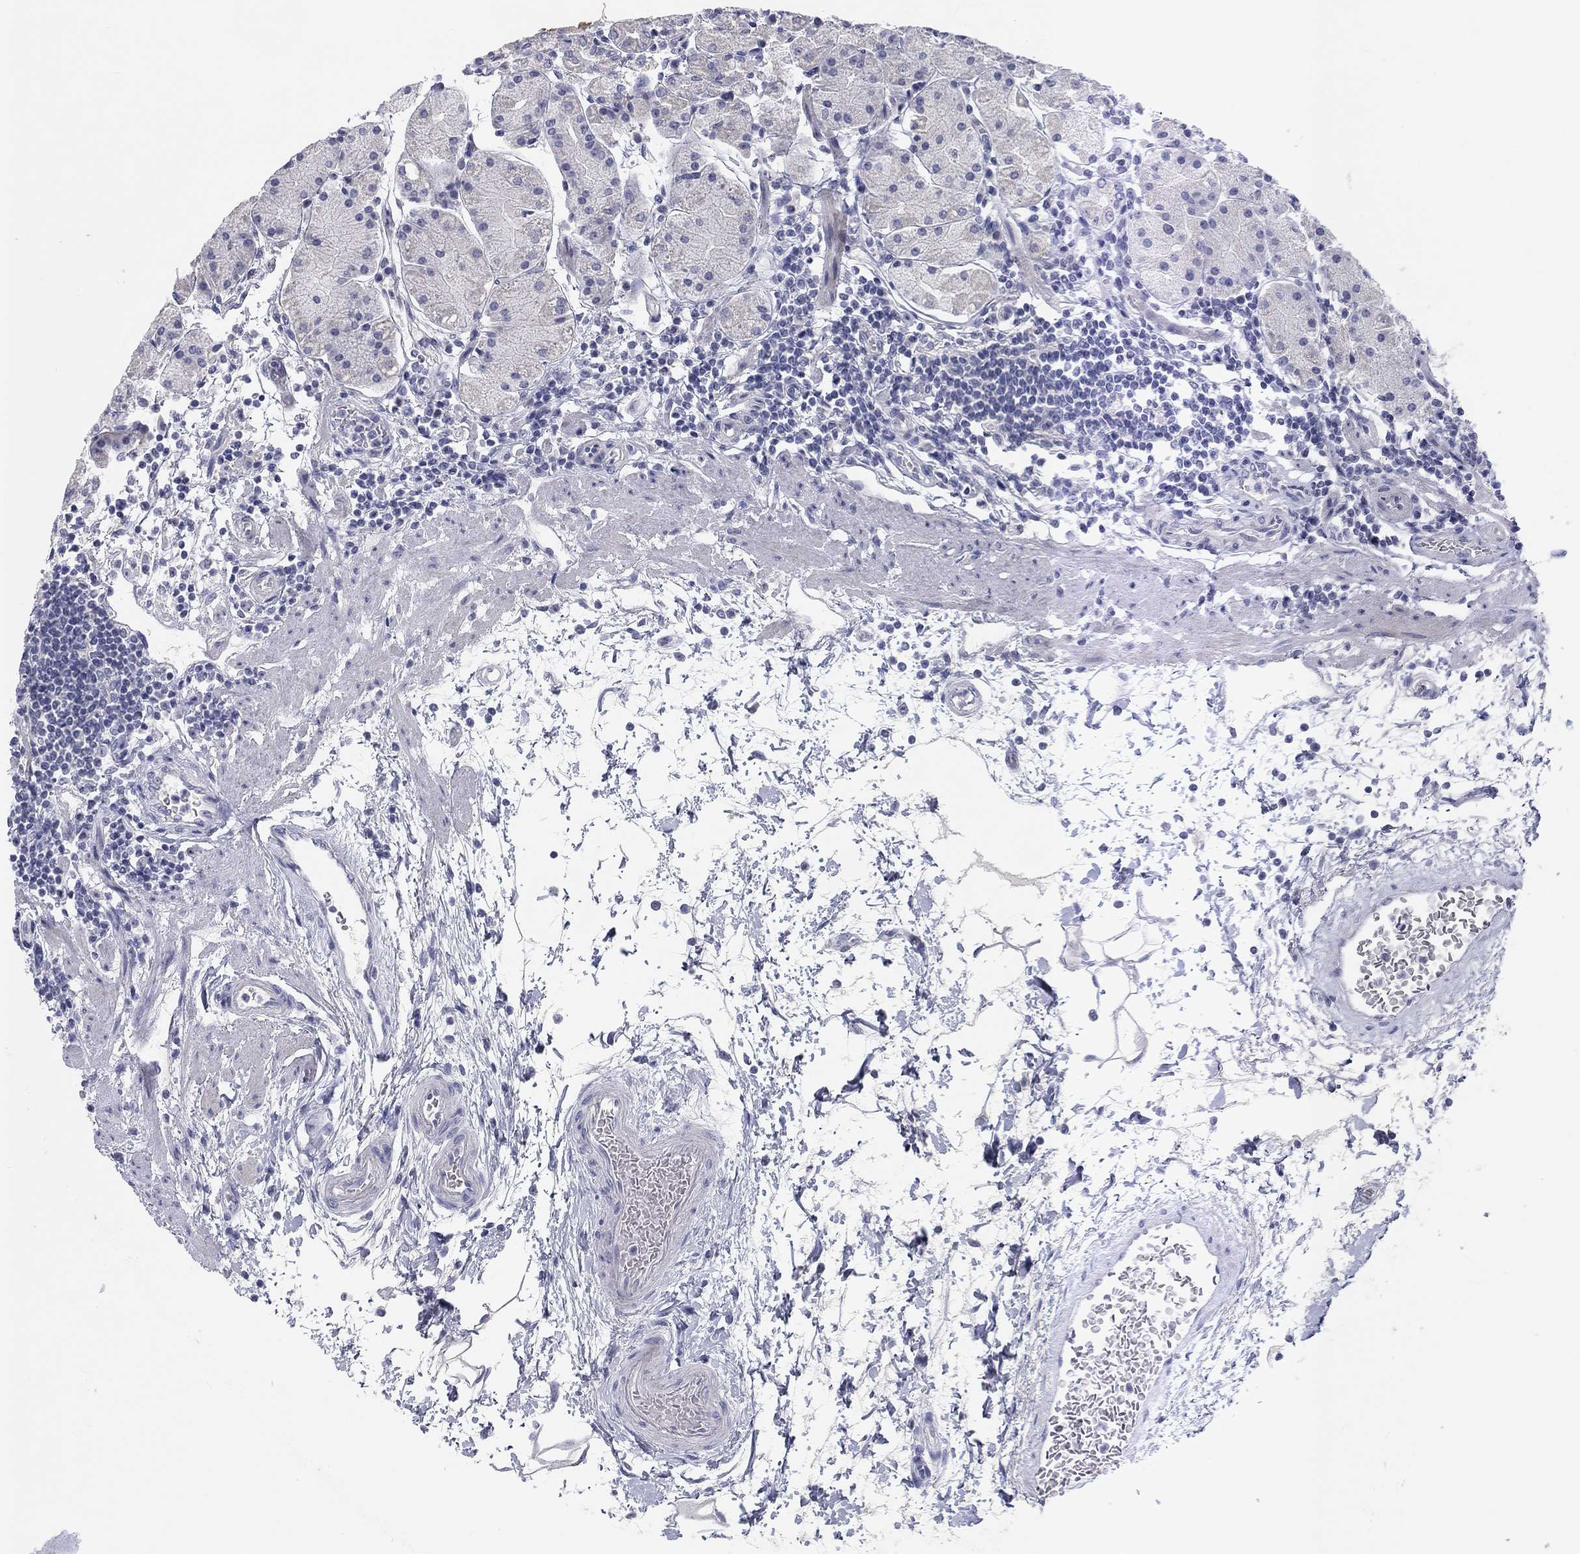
{"staining": {"intensity": "moderate", "quantity": "<25%", "location": "cytoplasmic/membranous"}, "tissue": "stomach", "cell_type": "Glandular cells", "image_type": "normal", "snomed": [{"axis": "morphology", "description": "Normal tissue, NOS"}, {"axis": "topography", "description": "Stomach"}], "caption": "Protein expression analysis of normal stomach reveals moderate cytoplasmic/membranous expression in approximately <25% of glandular cells. (DAB IHC, brown staining for protein, blue staining for nuclei).", "gene": "CALB1", "patient": {"sex": "male", "age": 54}}